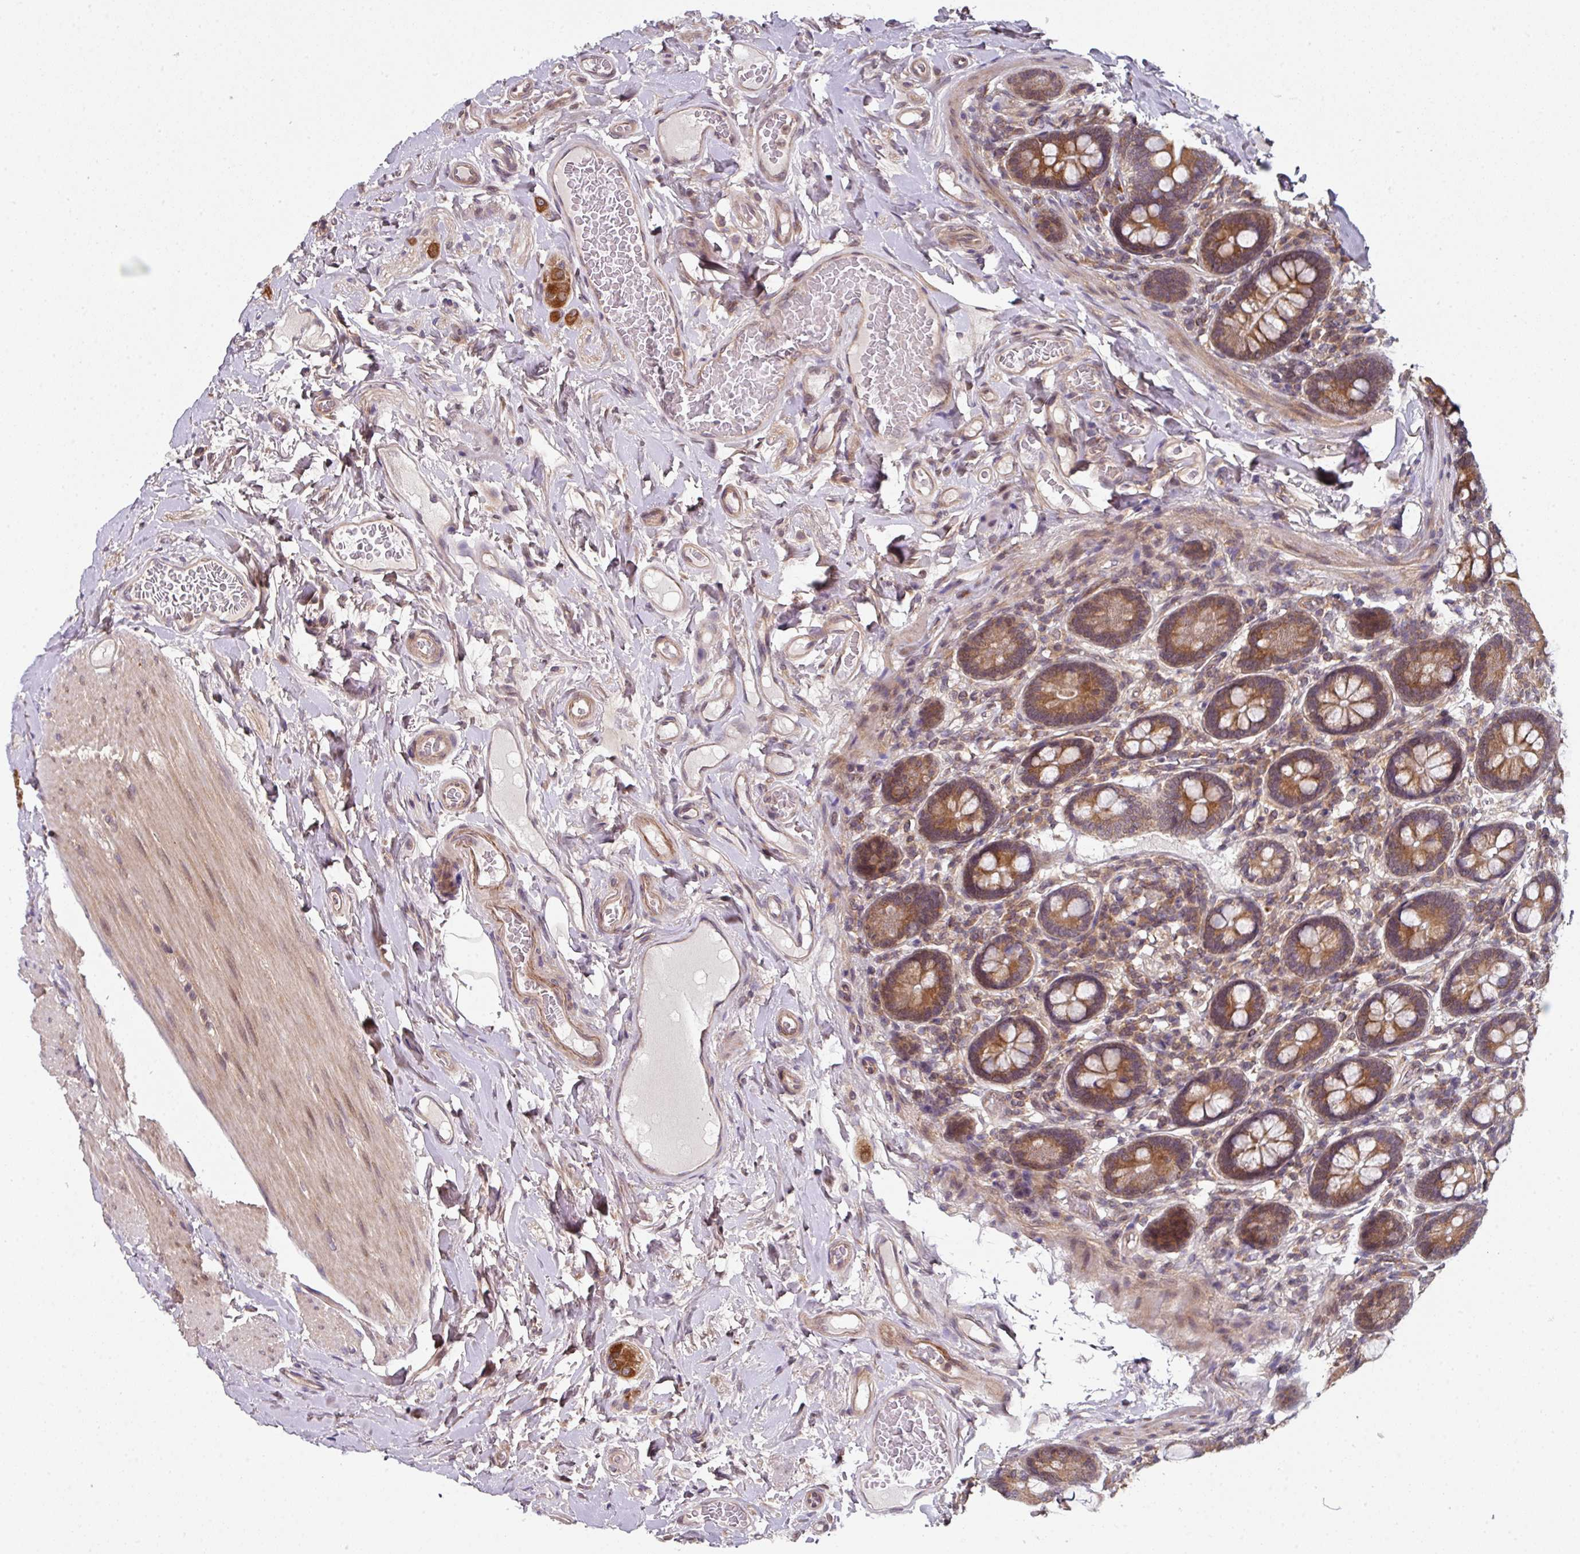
{"staining": {"intensity": "strong", "quantity": ">75%", "location": "cytoplasmic/membranous"}, "tissue": "small intestine", "cell_type": "Glandular cells", "image_type": "normal", "snomed": [{"axis": "morphology", "description": "Normal tissue, NOS"}, {"axis": "topography", "description": "Small intestine"}], "caption": "Immunohistochemistry staining of benign small intestine, which shows high levels of strong cytoplasmic/membranous staining in about >75% of glandular cells indicating strong cytoplasmic/membranous protein expression. The staining was performed using DAB (brown) for protein detection and nuclei were counterstained in hematoxylin (blue).", "gene": "CAMLG", "patient": {"sex": "female", "age": 64}}